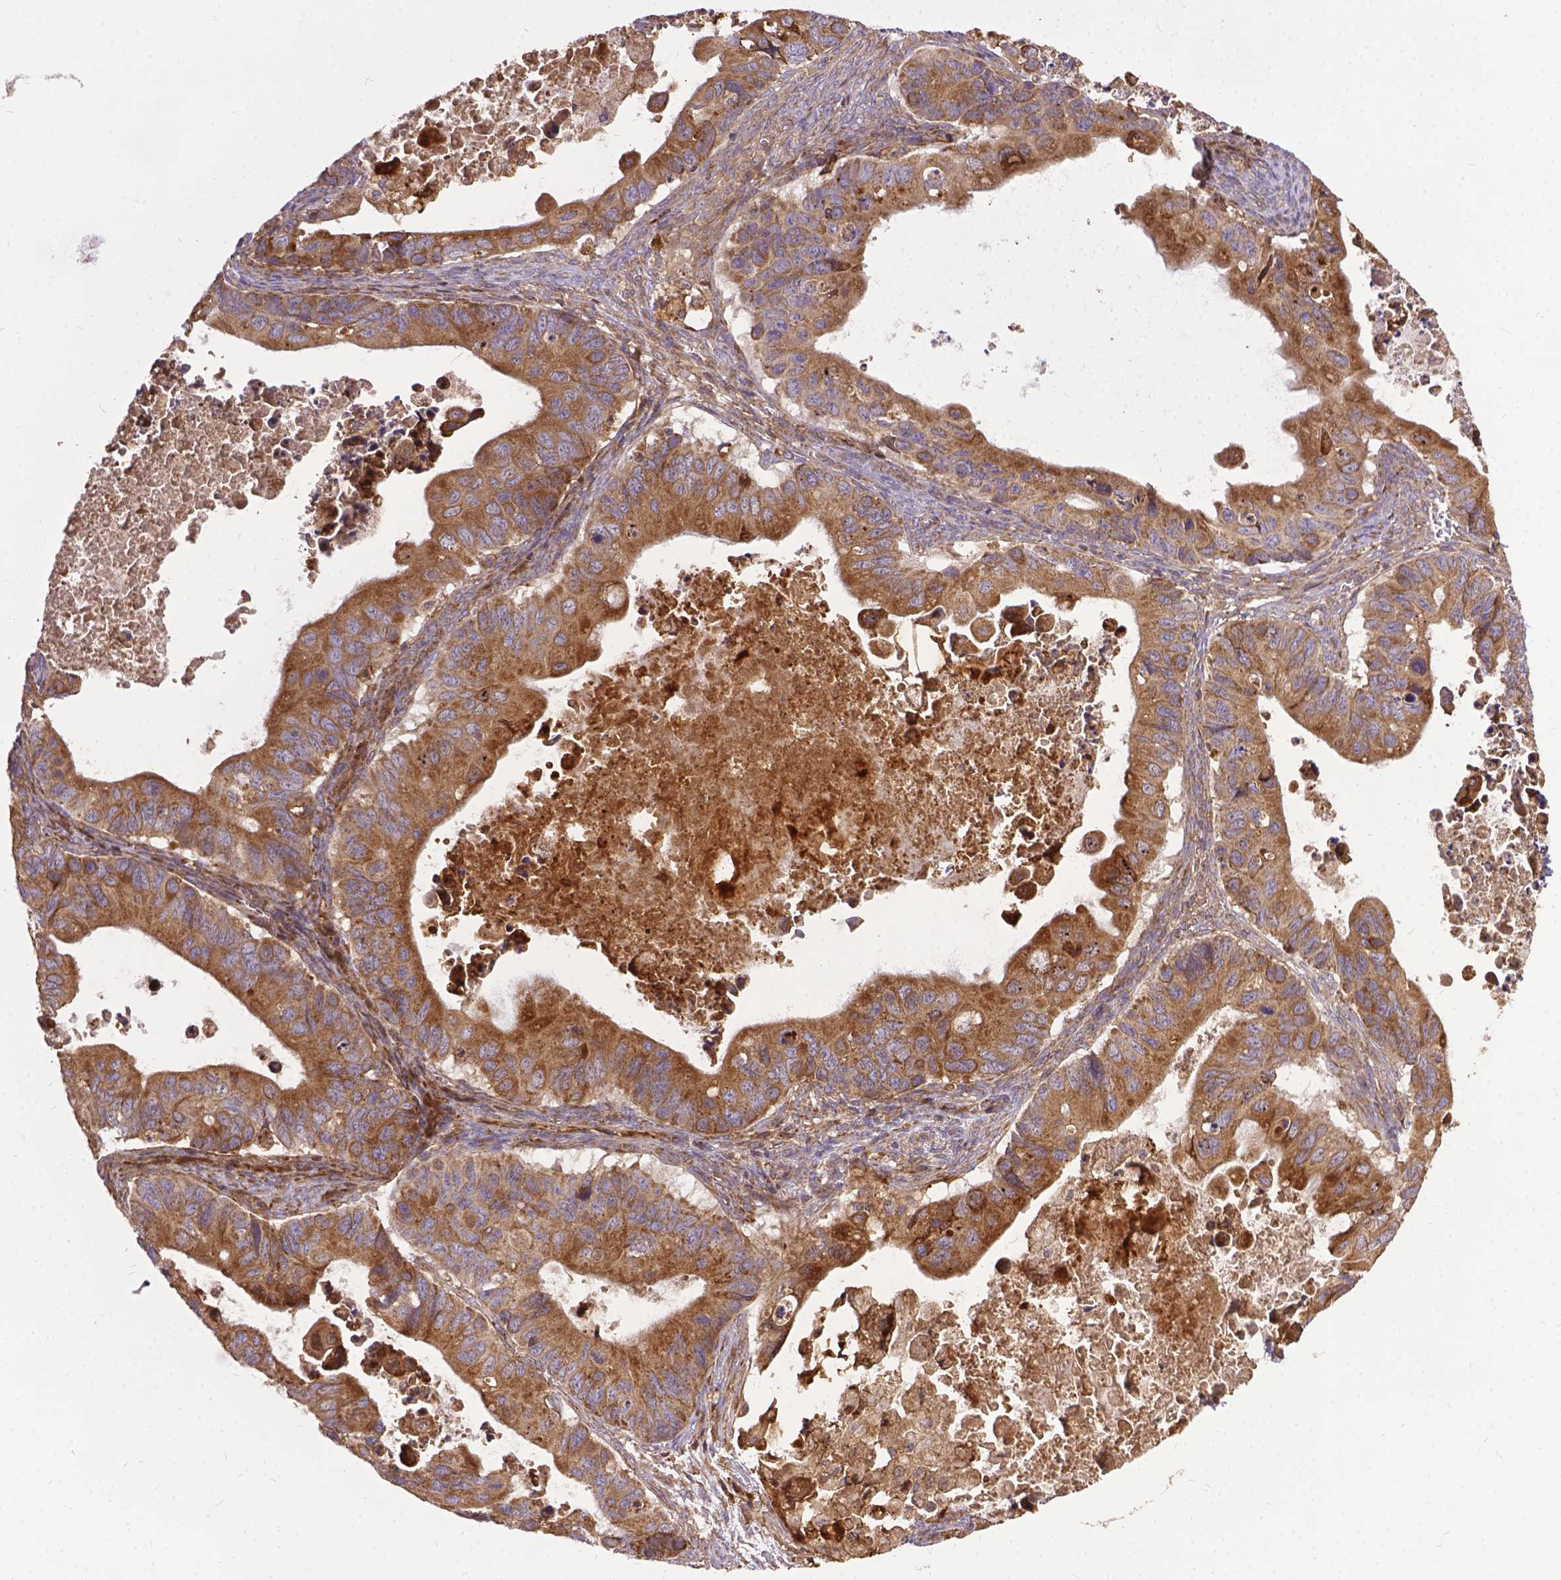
{"staining": {"intensity": "moderate", "quantity": ">75%", "location": "cytoplasmic/membranous"}, "tissue": "ovarian cancer", "cell_type": "Tumor cells", "image_type": "cancer", "snomed": [{"axis": "morphology", "description": "Cystadenocarcinoma, mucinous, NOS"}, {"axis": "topography", "description": "Ovary"}], "caption": "A high-resolution micrograph shows immunohistochemistry staining of ovarian cancer (mucinous cystadenocarcinoma), which shows moderate cytoplasmic/membranous staining in approximately >75% of tumor cells.", "gene": "DENND6A", "patient": {"sex": "female", "age": 64}}